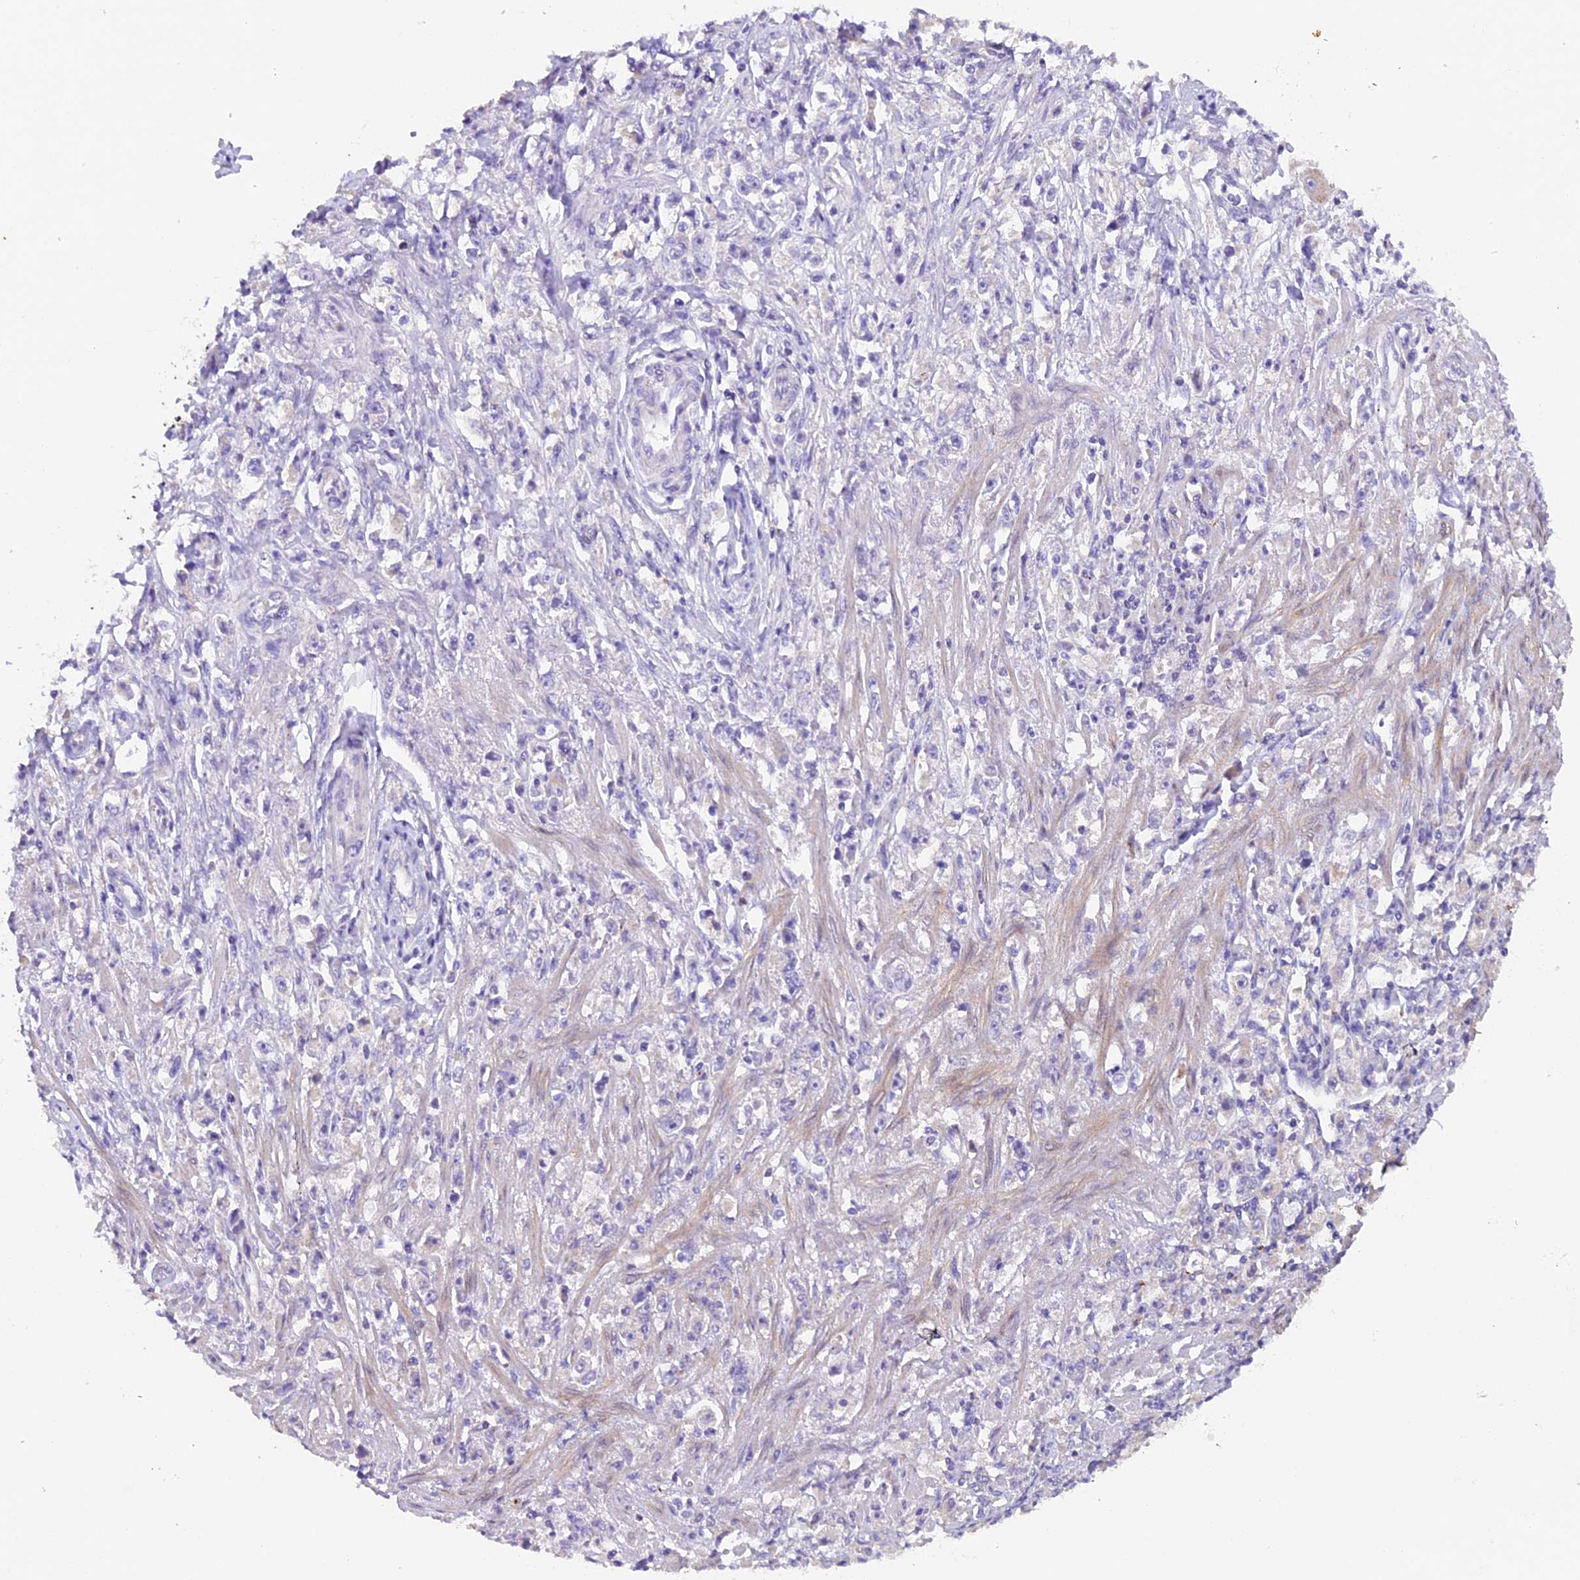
{"staining": {"intensity": "negative", "quantity": "none", "location": "none"}, "tissue": "stomach cancer", "cell_type": "Tumor cells", "image_type": "cancer", "snomed": [{"axis": "morphology", "description": "Adenocarcinoma, NOS"}, {"axis": "topography", "description": "Stomach"}], "caption": "Immunohistochemical staining of human stomach cancer displays no significant positivity in tumor cells.", "gene": "NCK2", "patient": {"sex": "female", "age": 59}}